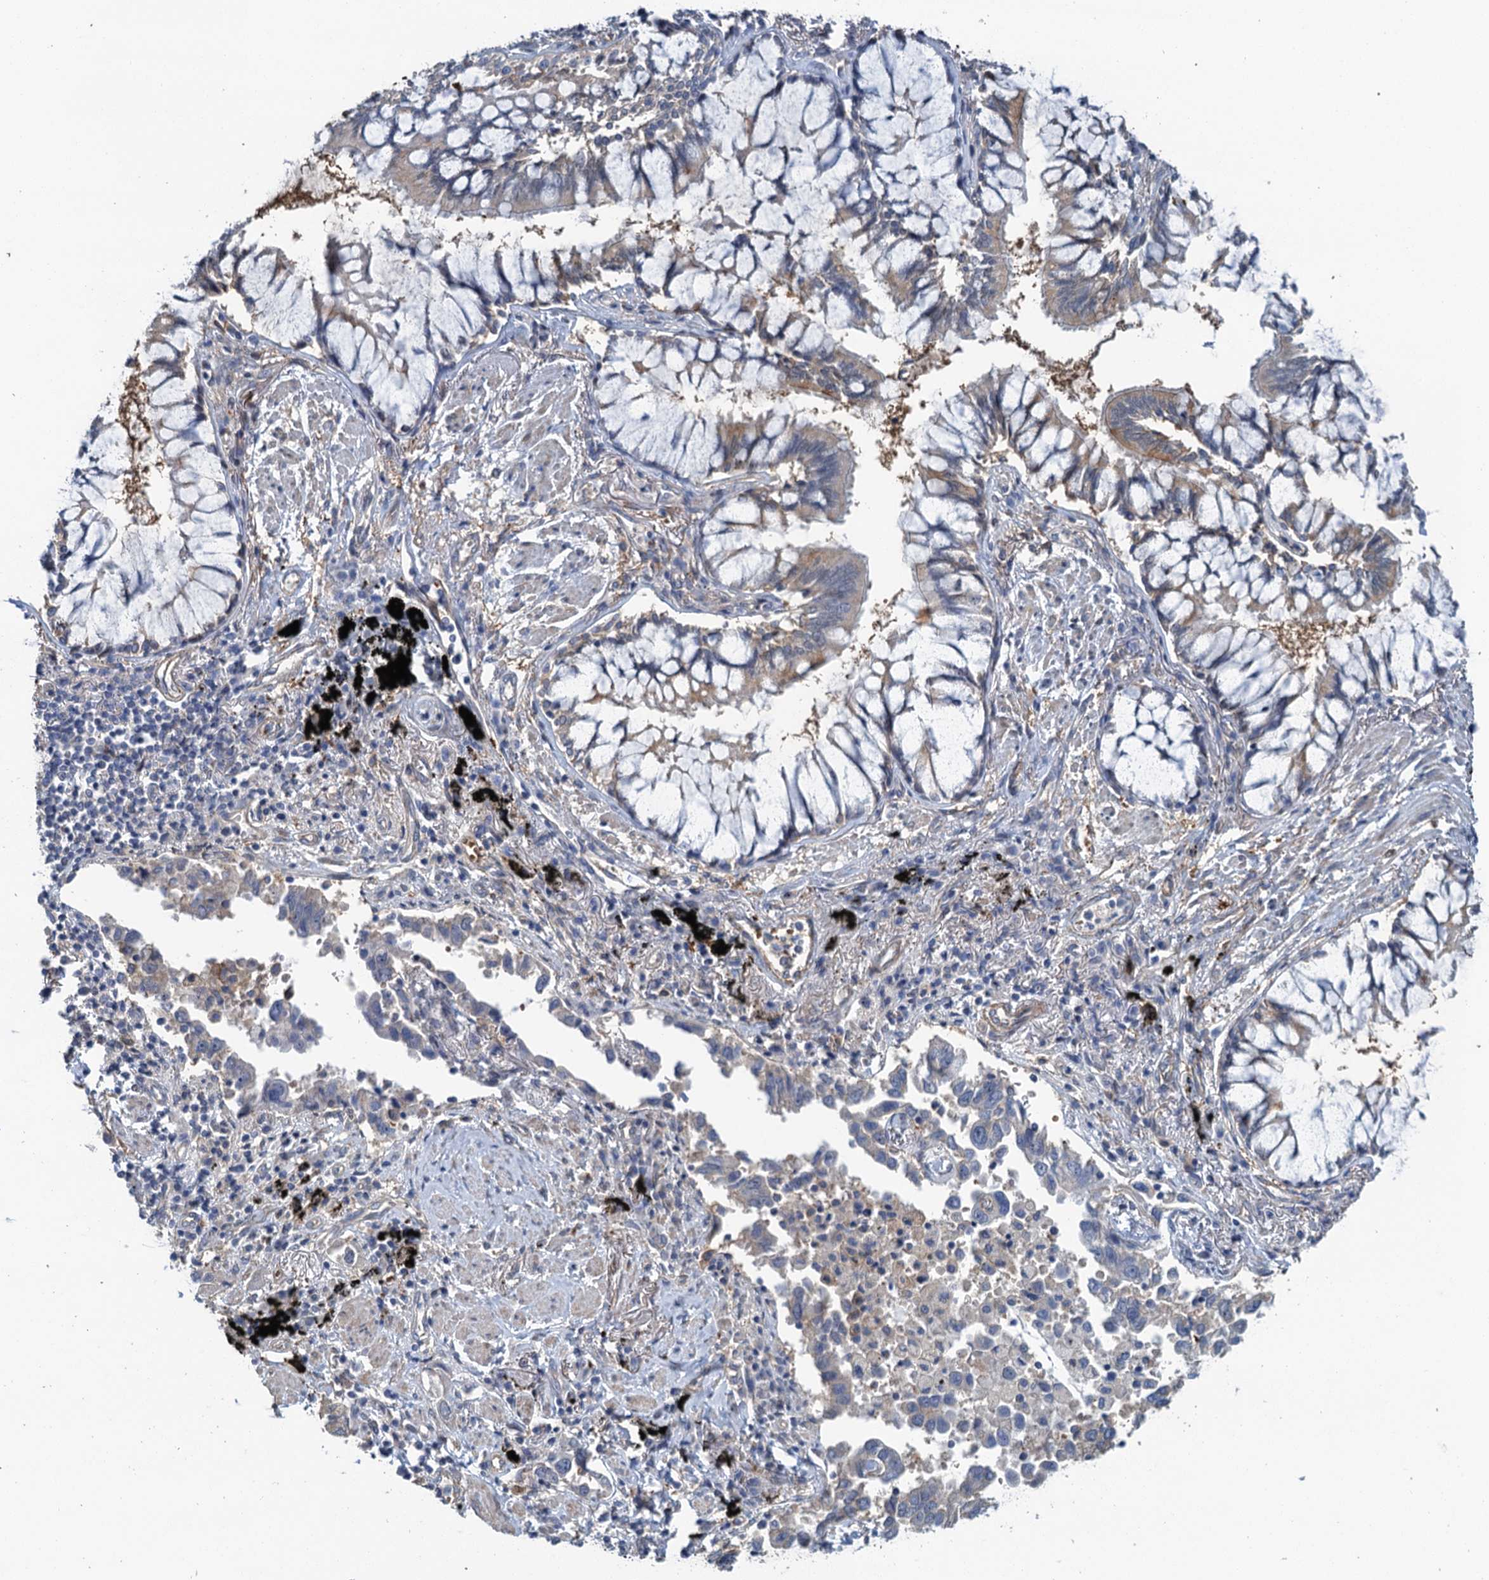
{"staining": {"intensity": "weak", "quantity": "<25%", "location": "cytoplasmic/membranous"}, "tissue": "lung cancer", "cell_type": "Tumor cells", "image_type": "cancer", "snomed": [{"axis": "morphology", "description": "Adenocarcinoma, NOS"}, {"axis": "topography", "description": "Lung"}], "caption": "This is an immunohistochemistry image of lung cancer. There is no staining in tumor cells.", "gene": "RSAD2", "patient": {"sex": "male", "age": 67}}